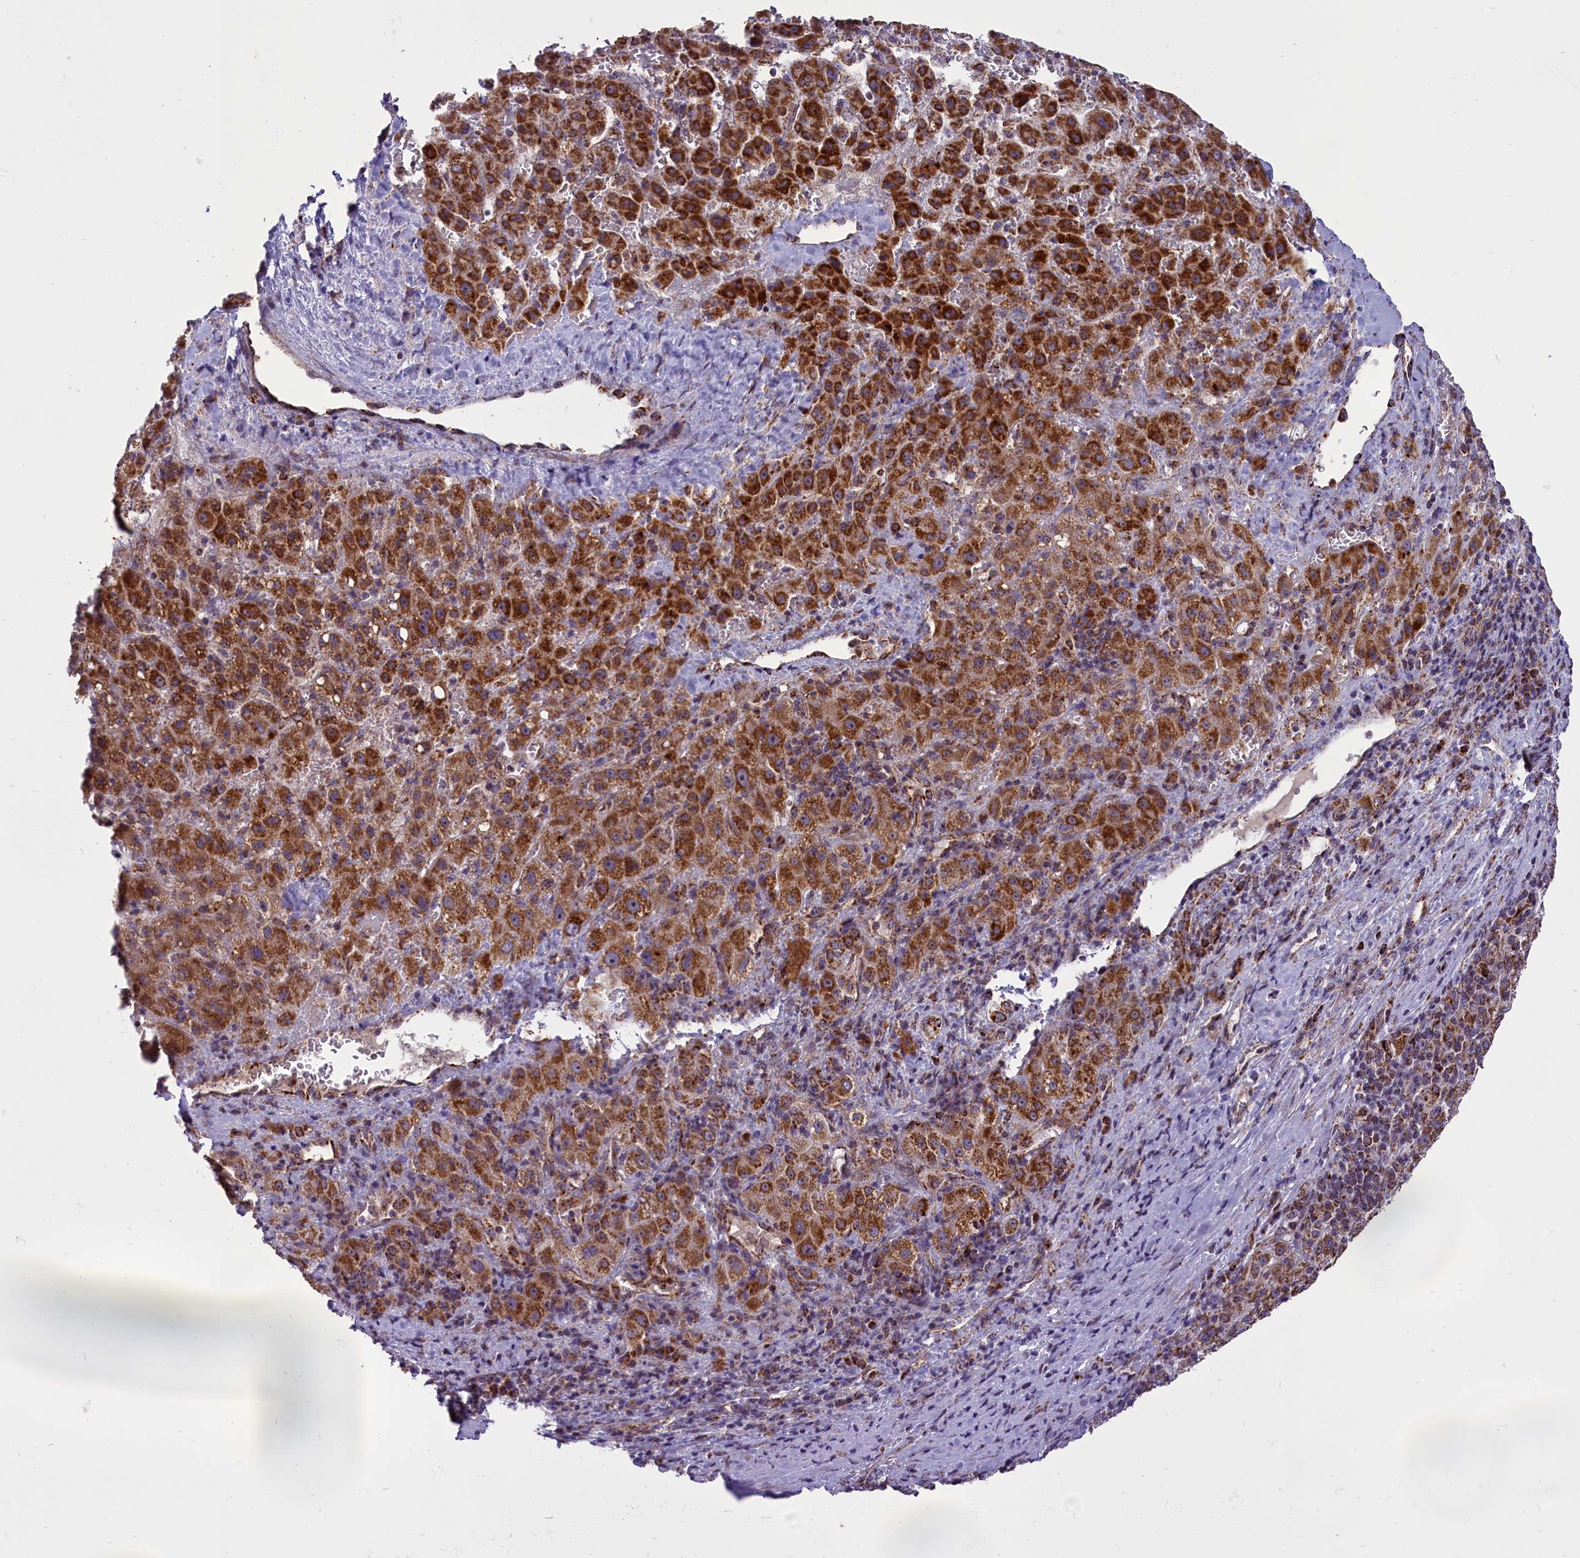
{"staining": {"intensity": "strong", "quantity": ">75%", "location": "cytoplasmic/membranous"}, "tissue": "liver cancer", "cell_type": "Tumor cells", "image_type": "cancer", "snomed": [{"axis": "morphology", "description": "Carcinoma, Hepatocellular, NOS"}, {"axis": "topography", "description": "Liver"}], "caption": "Liver hepatocellular carcinoma tissue demonstrates strong cytoplasmic/membranous staining in about >75% of tumor cells, visualized by immunohistochemistry.", "gene": "NDUFS5", "patient": {"sex": "female", "age": 58}}